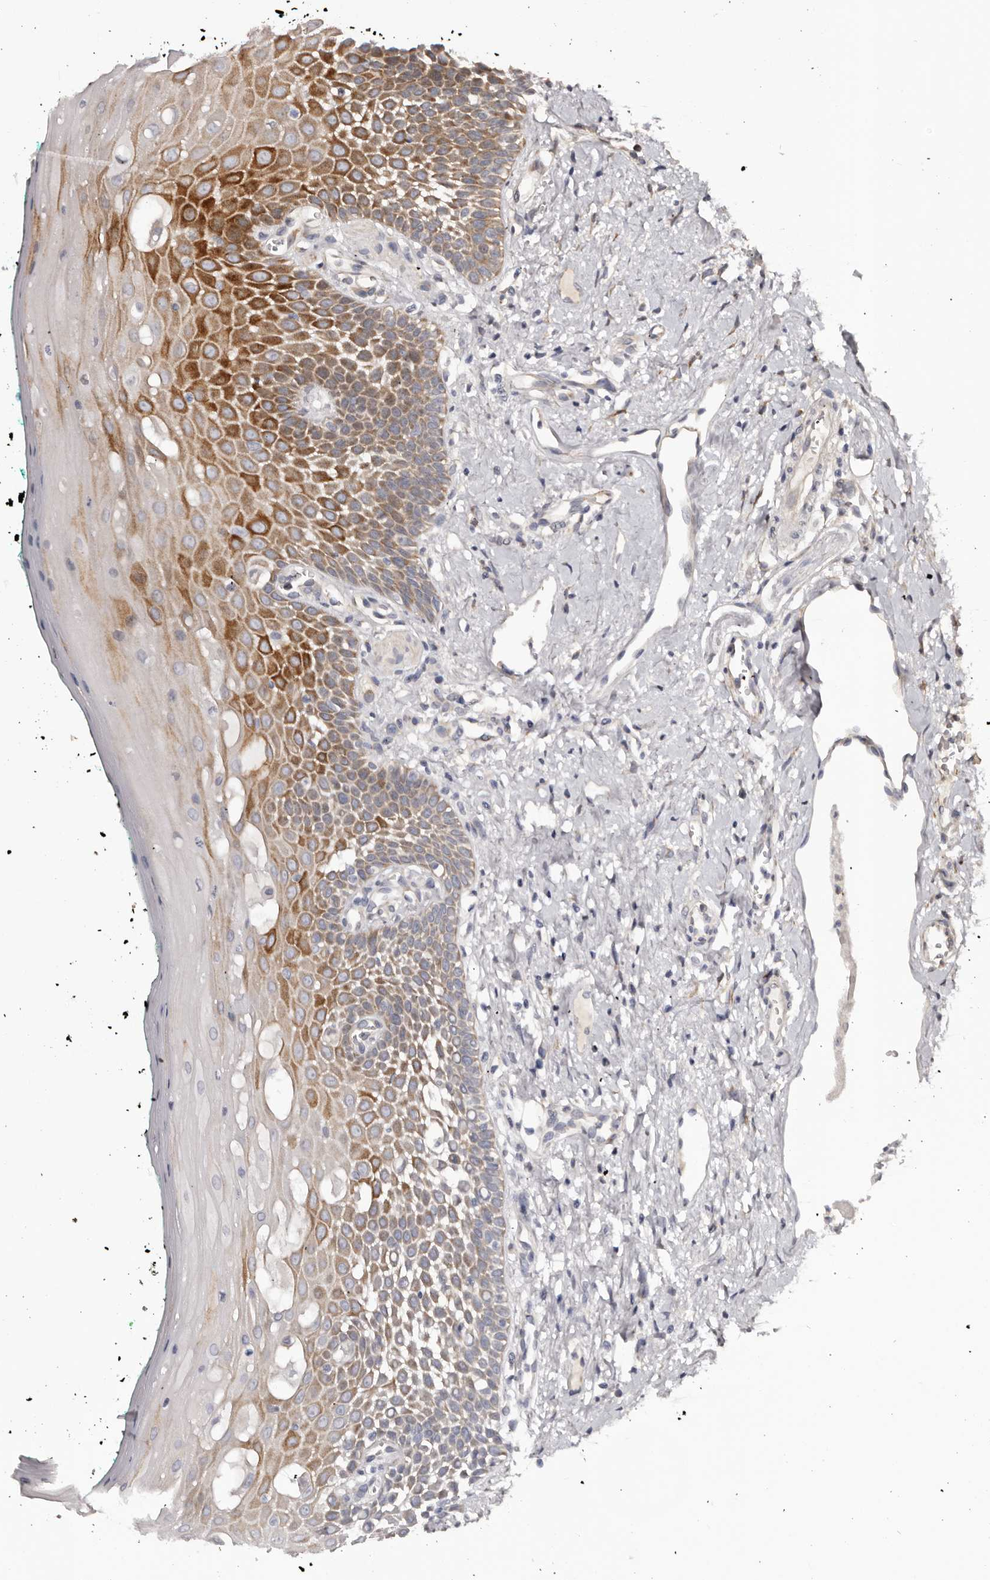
{"staining": {"intensity": "strong", "quantity": "<25%", "location": "cytoplasmic/membranous"}, "tissue": "oral mucosa", "cell_type": "Squamous epithelial cells", "image_type": "normal", "snomed": [{"axis": "morphology", "description": "Normal tissue, NOS"}, {"axis": "topography", "description": "Oral tissue"}], "caption": "Human oral mucosa stained with a protein marker shows strong staining in squamous epithelial cells.", "gene": "KCNJ8", "patient": {"sex": "female", "age": 70}}